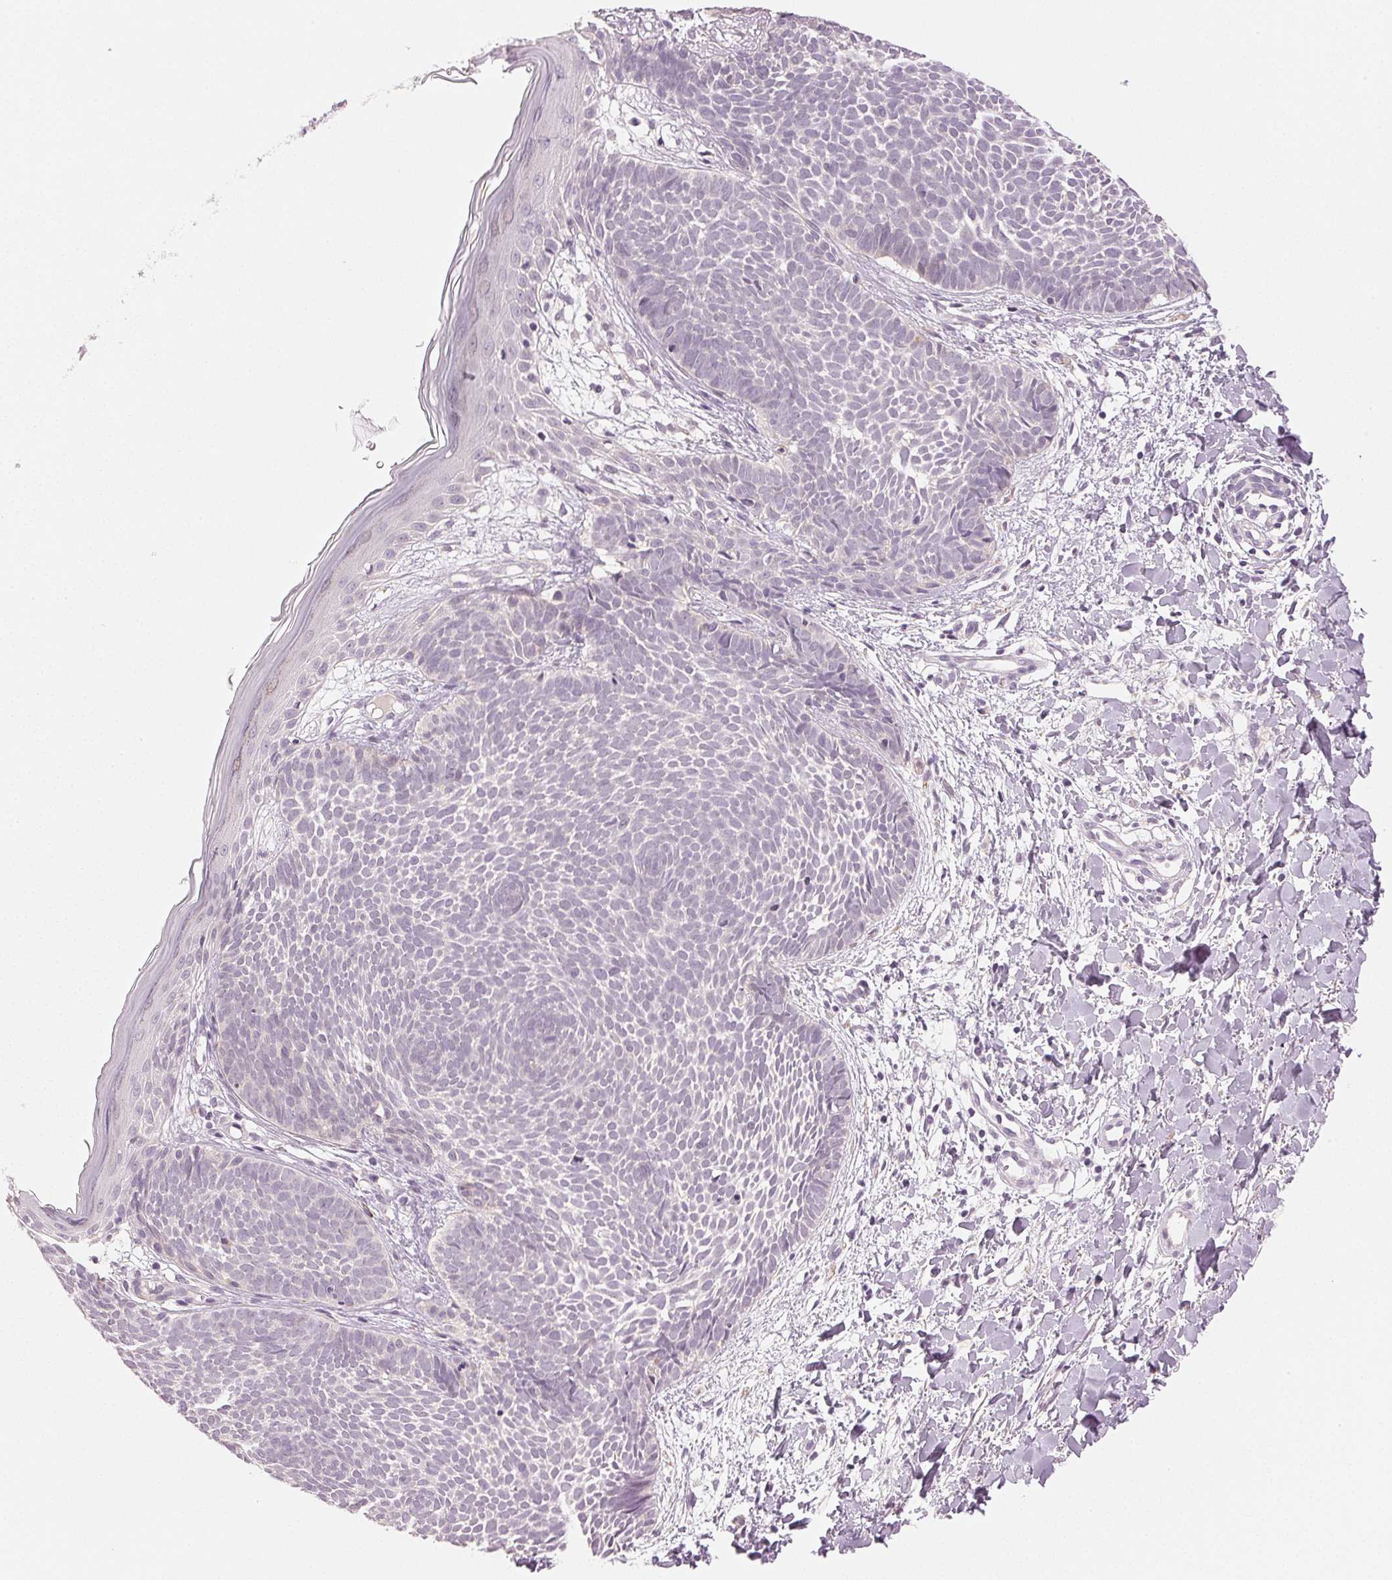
{"staining": {"intensity": "negative", "quantity": "none", "location": "none"}, "tissue": "skin cancer", "cell_type": "Tumor cells", "image_type": "cancer", "snomed": [{"axis": "morphology", "description": "Basal cell carcinoma"}, {"axis": "topography", "description": "Skin"}], "caption": "Immunohistochemistry (IHC) of skin cancer (basal cell carcinoma) displays no expression in tumor cells.", "gene": "MAP1LC3A", "patient": {"sex": "female", "age": 51}}